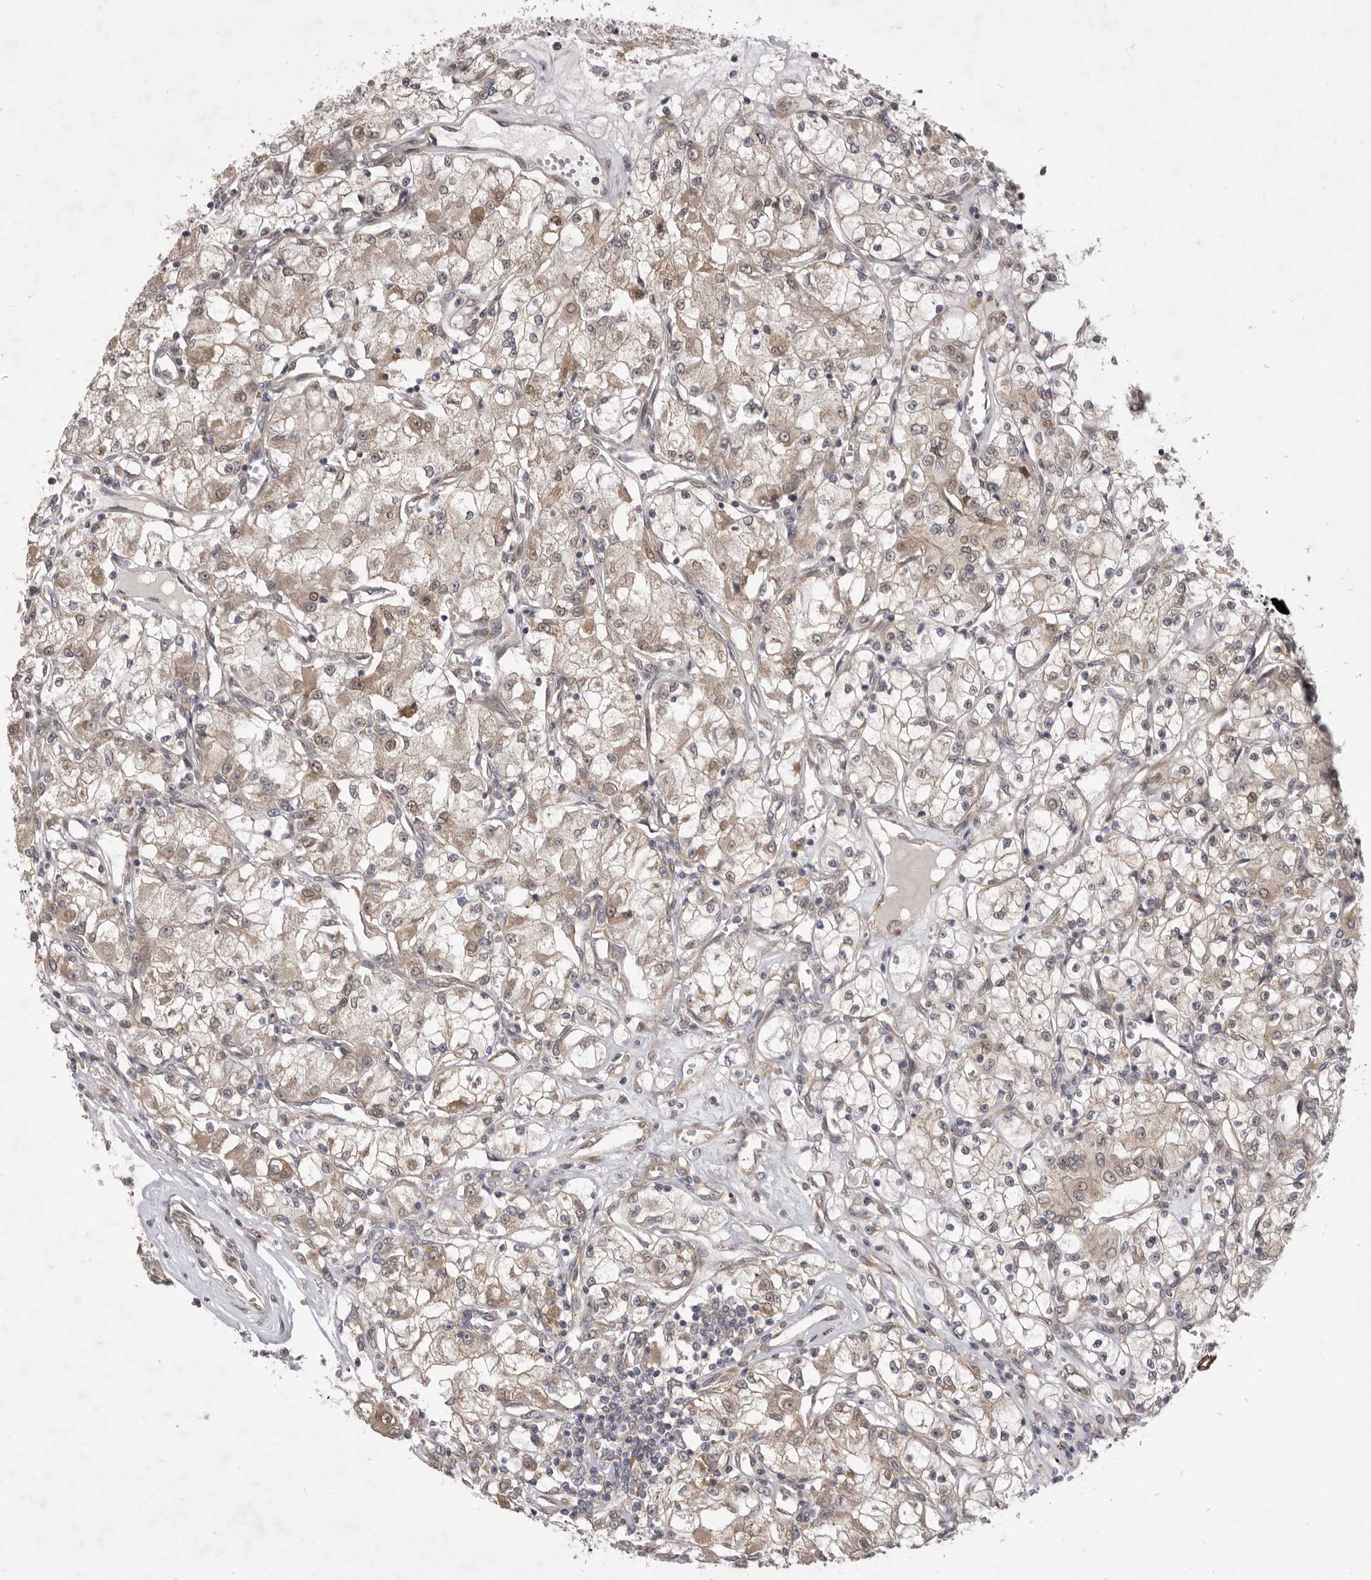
{"staining": {"intensity": "weak", "quantity": ">75%", "location": "cytoplasmic/membranous"}, "tissue": "renal cancer", "cell_type": "Tumor cells", "image_type": "cancer", "snomed": [{"axis": "morphology", "description": "Adenocarcinoma, NOS"}, {"axis": "topography", "description": "Kidney"}], "caption": "Weak cytoplasmic/membranous protein staining is identified in approximately >75% of tumor cells in adenocarcinoma (renal). (Brightfield microscopy of DAB IHC at high magnification).", "gene": "TBC1D8B", "patient": {"sex": "female", "age": 59}}